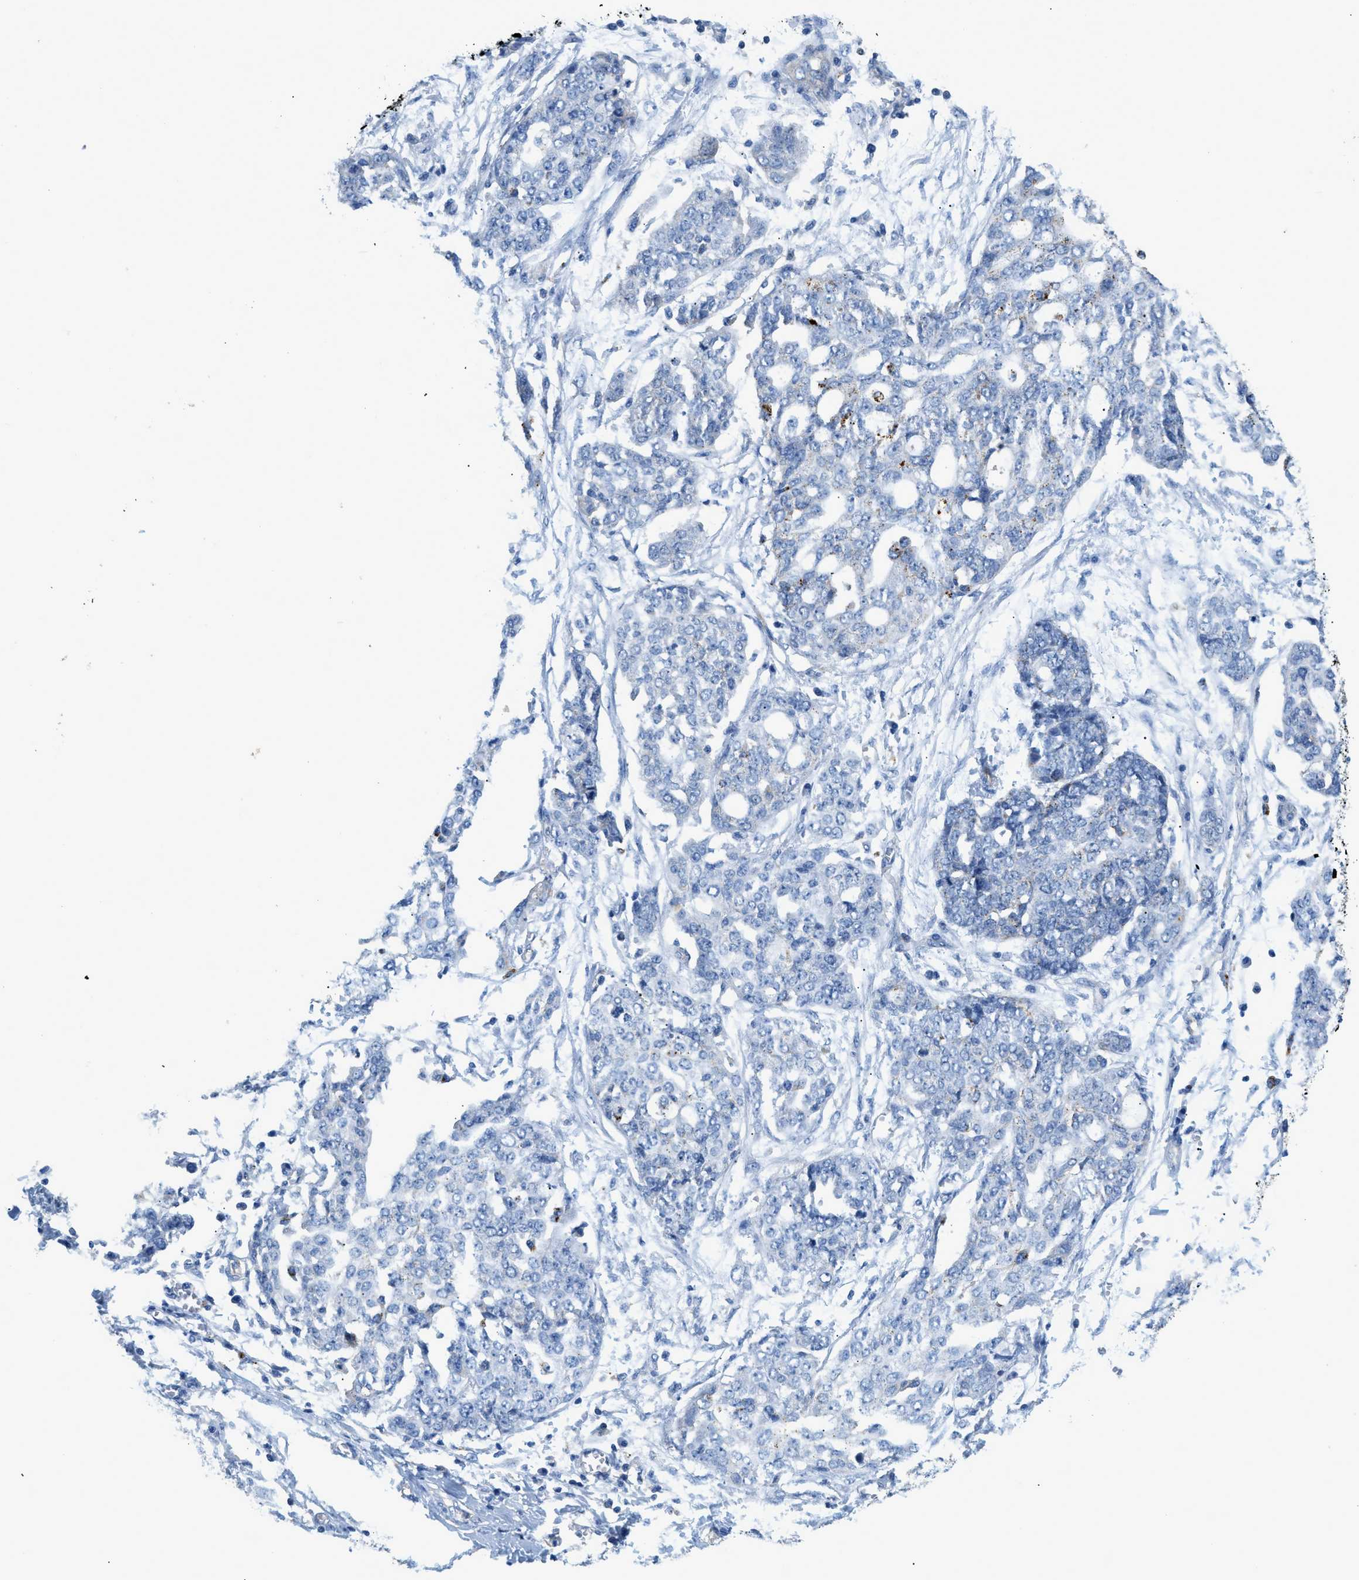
{"staining": {"intensity": "negative", "quantity": "none", "location": "none"}, "tissue": "ovarian cancer", "cell_type": "Tumor cells", "image_type": "cancer", "snomed": [{"axis": "morphology", "description": "Cystadenocarcinoma, serous, NOS"}, {"axis": "topography", "description": "Soft tissue"}, {"axis": "topography", "description": "Ovary"}], "caption": "There is no significant expression in tumor cells of serous cystadenocarcinoma (ovarian). (DAB (3,3'-diaminobenzidine) immunohistochemistry with hematoxylin counter stain).", "gene": "ORAI1", "patient": {"sex": "female", "age": 57}}